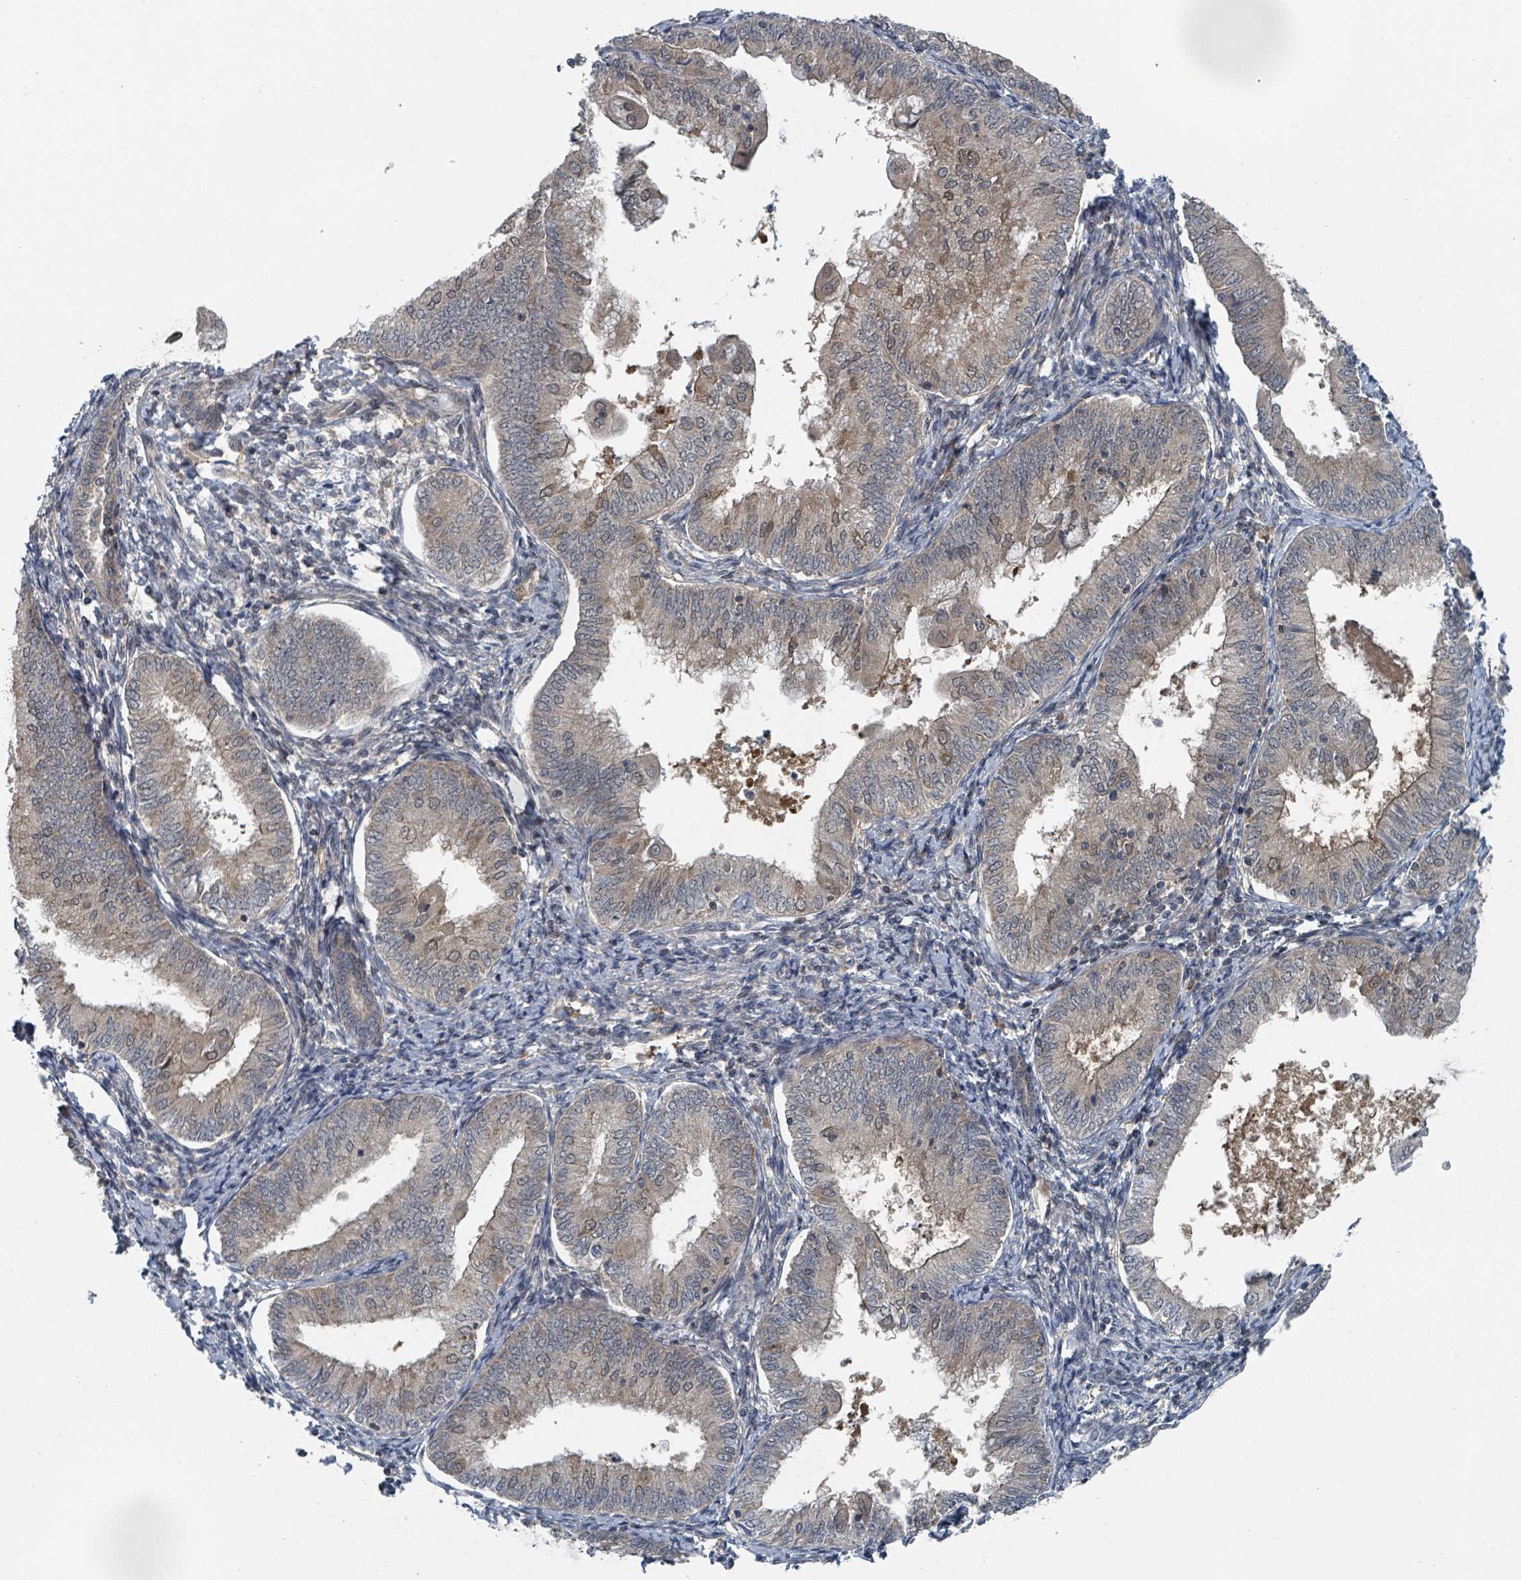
{"staining": {"intensity": "weak", "quantity": ">75%", "location": "cytoplasmic/membranous,nuclear"}, "tissue": "endometrial cancer", "cell_type": "Tumor cells", "image_type": "cancer", "snomed": [{"axis": "morphology", "description": "Adenocarcinoma, NOS"}, {"axis": "topography", "description": "Endometrium"}], "caption": "Human adenocarcinoma (endometrial) stained with a protein marker displays weak staining in tumor cells.", "gene": "GOLGA7", "patient": {"sex": "female", "age": 55}}